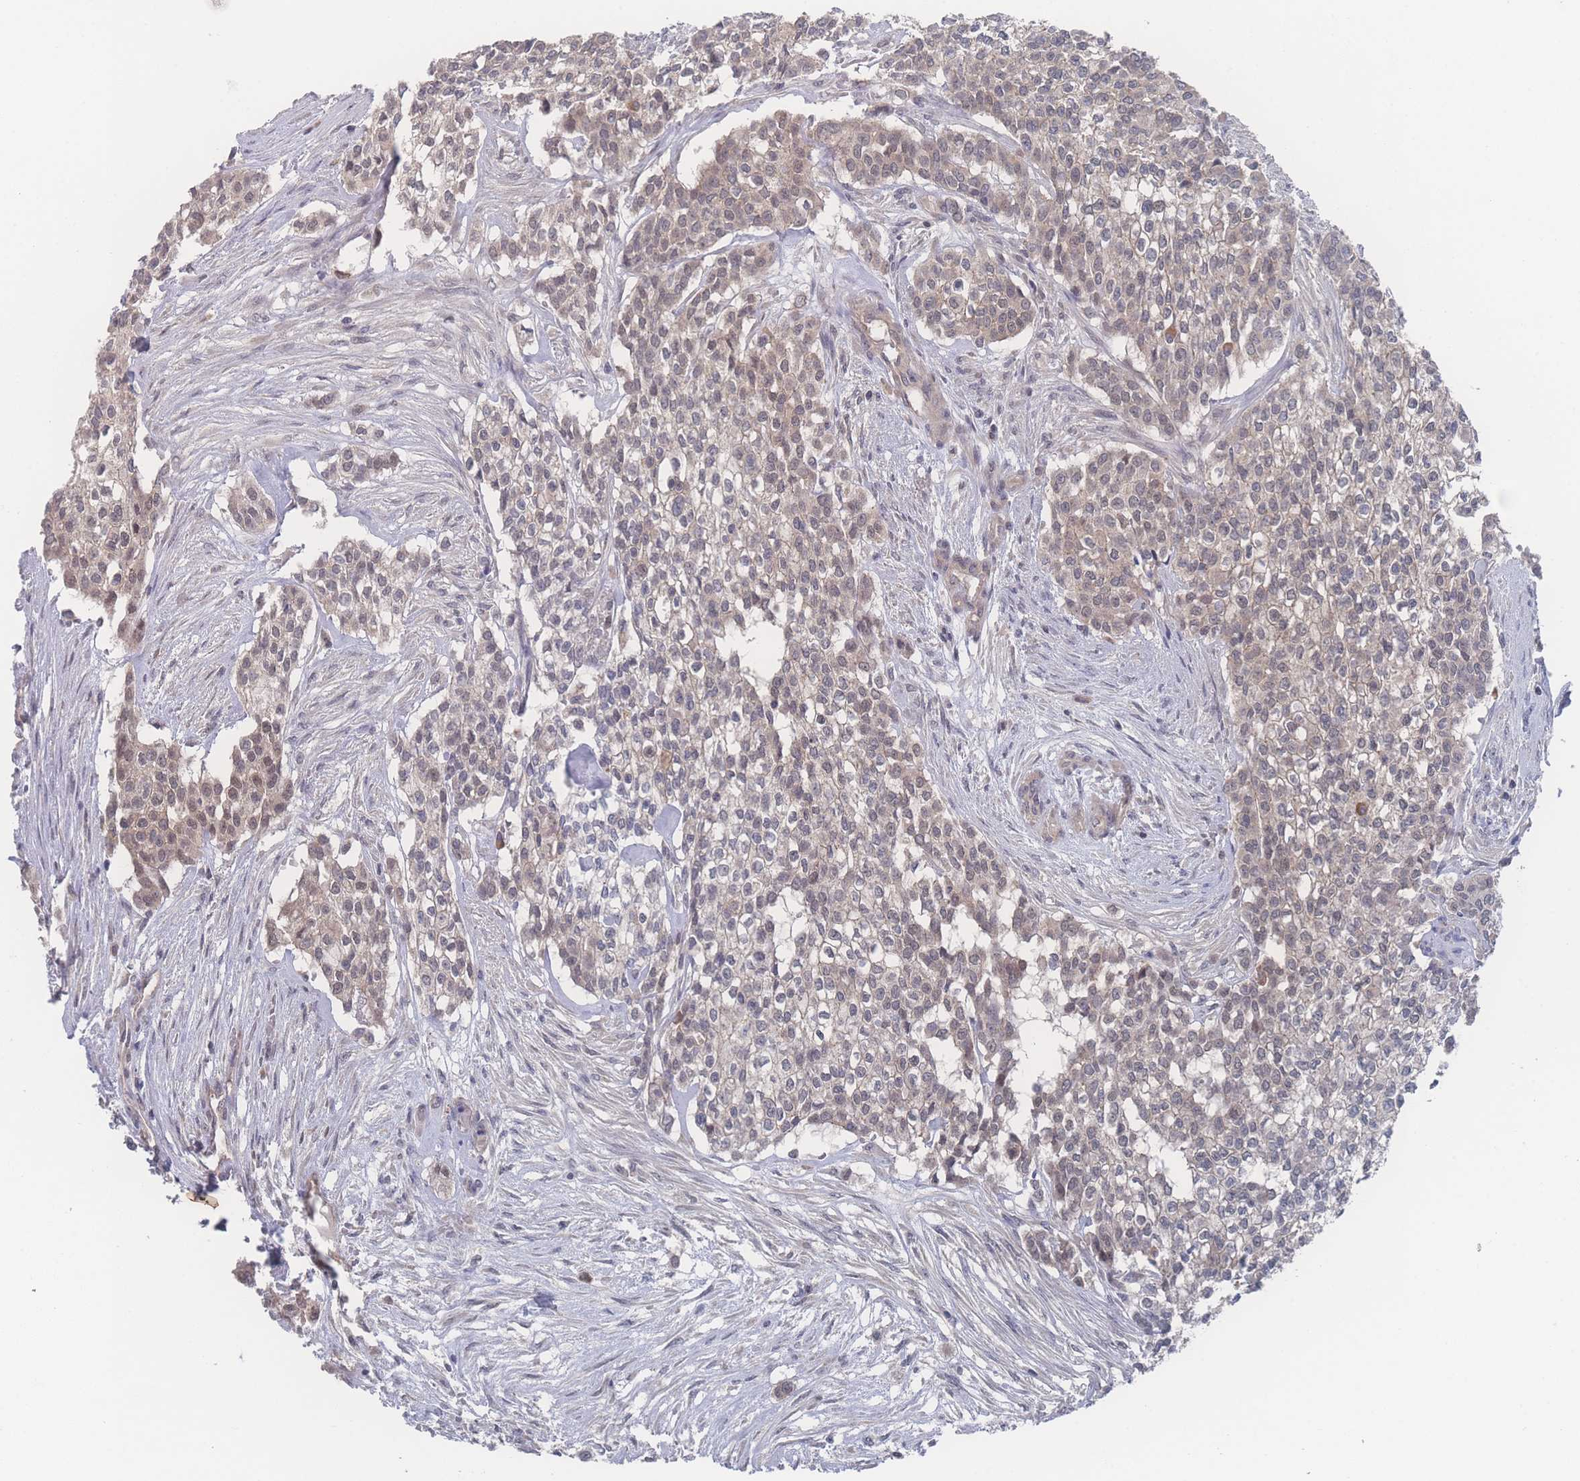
{"staining": {"intensity": "weak", "quantity": "25%-75%", "location": "cytoplasmic/membranous,nuclear"}, "tissue": "head and neck cancer", "cell_type": "Tumor cells", "image_type": "cancer", "snomed": [{"axis": "morphology", "description": "Adenocarcinoma, NOS"}, {"axis": "topography", "description": "Head-Neck"}], "caption": "Protein staining displays weak cytoplasmic/membranous and nuclear staining in about 25%-75% of tumor cells in adenocarcinoma (head and neck).", "gene": "NBEAL1", "patient": {"sex": "male", "age": 81}}